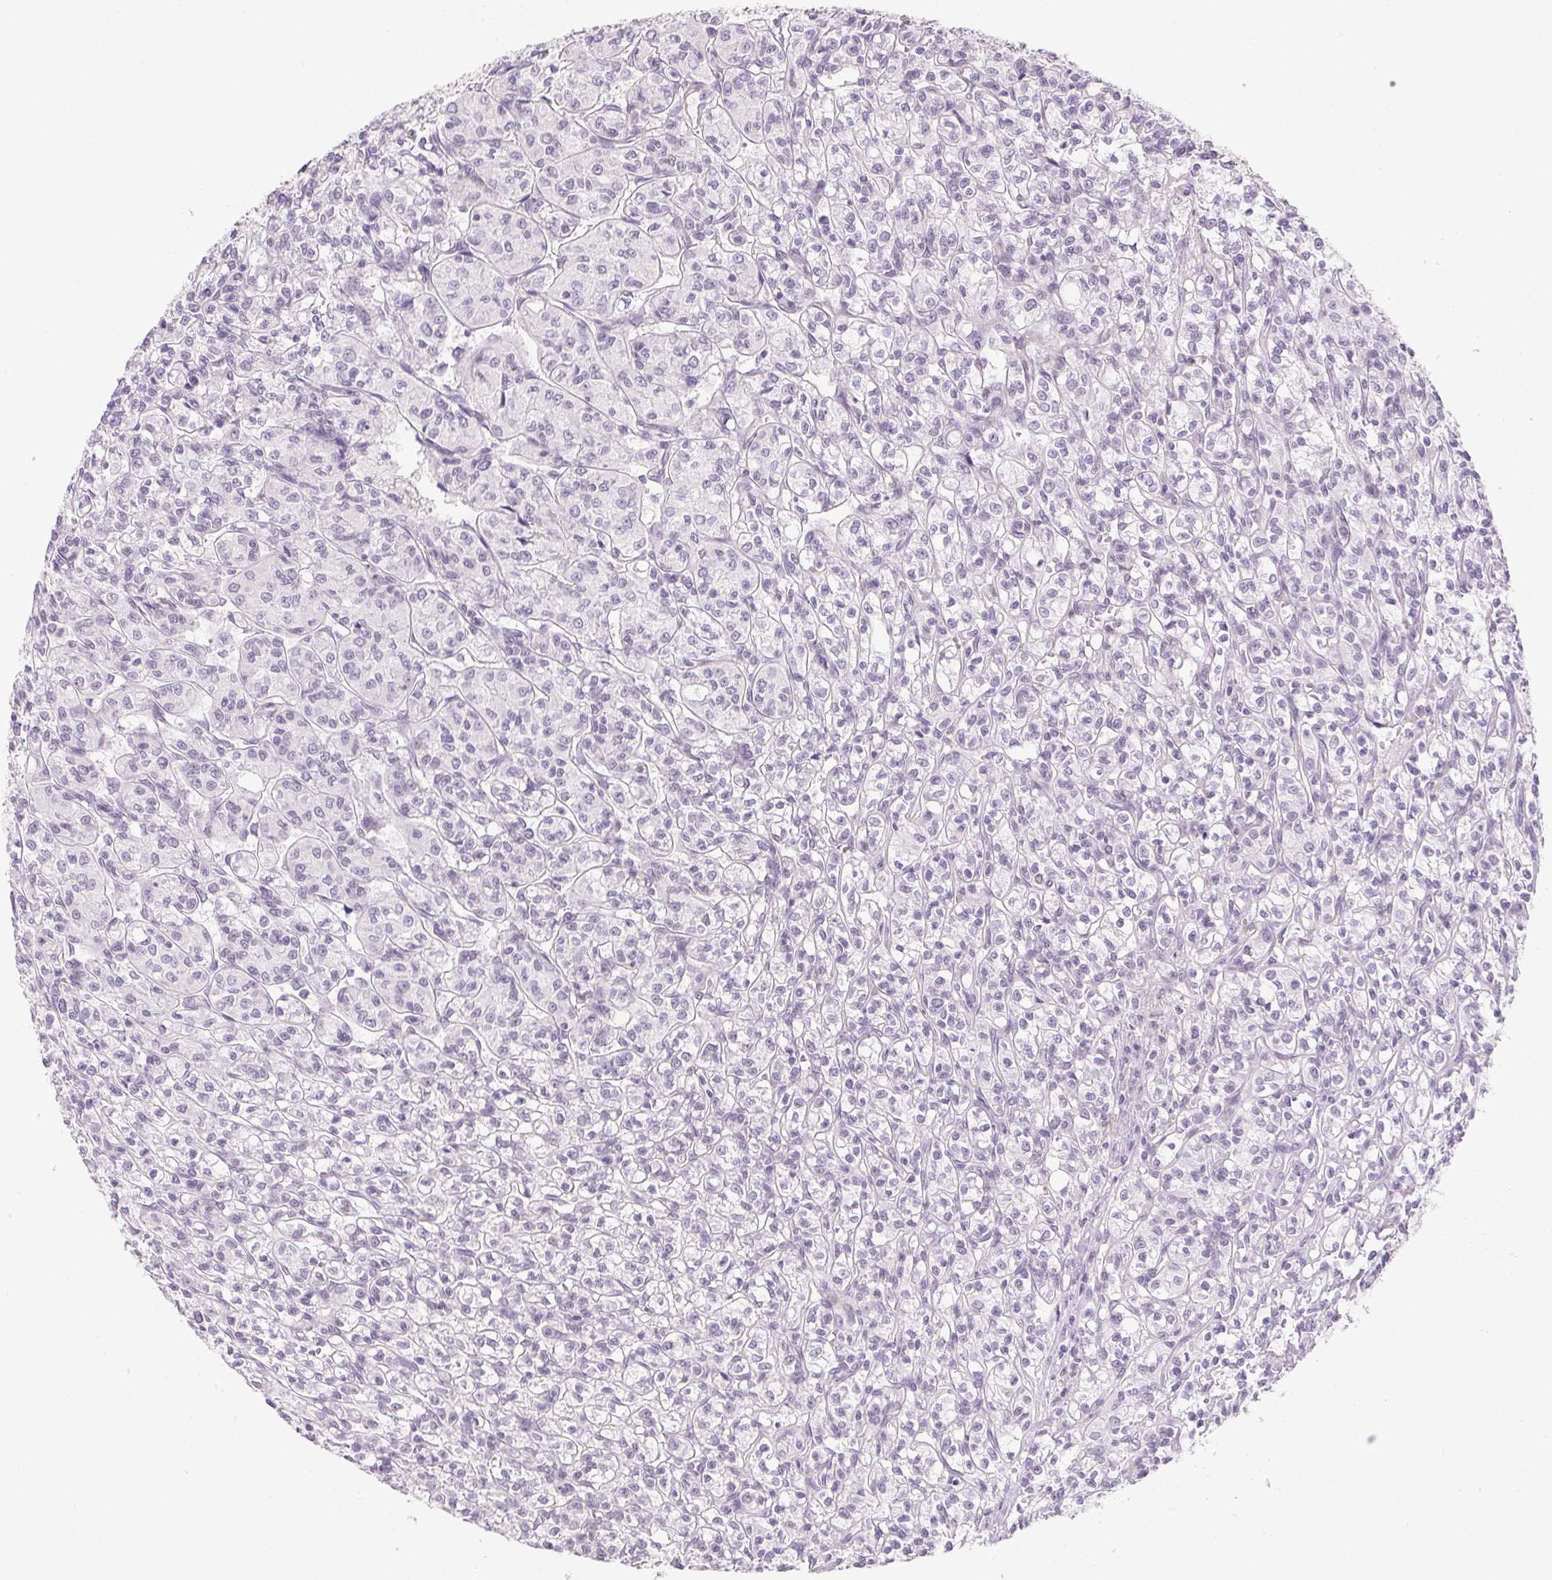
{"staining": {"intensity": "negative", "quantity": "none", "location": "none"}, "tissue": "renal cancer", "cell_type": "Tumor cells", "image_type": "cancer", "snomed": [{"axis": "morphology", "description": "Adenocarcinoma, NOS"}, {"axis": "topography", "description": "Kidney"}], "caption": "This is a photomicrograph of IHC staining of renal adenocarcinoma, which shows no staining in tumor cells. Nuclei are stained in blue.", "gene": "DDX17", "patient": {"sex": "male", "age": 36}}